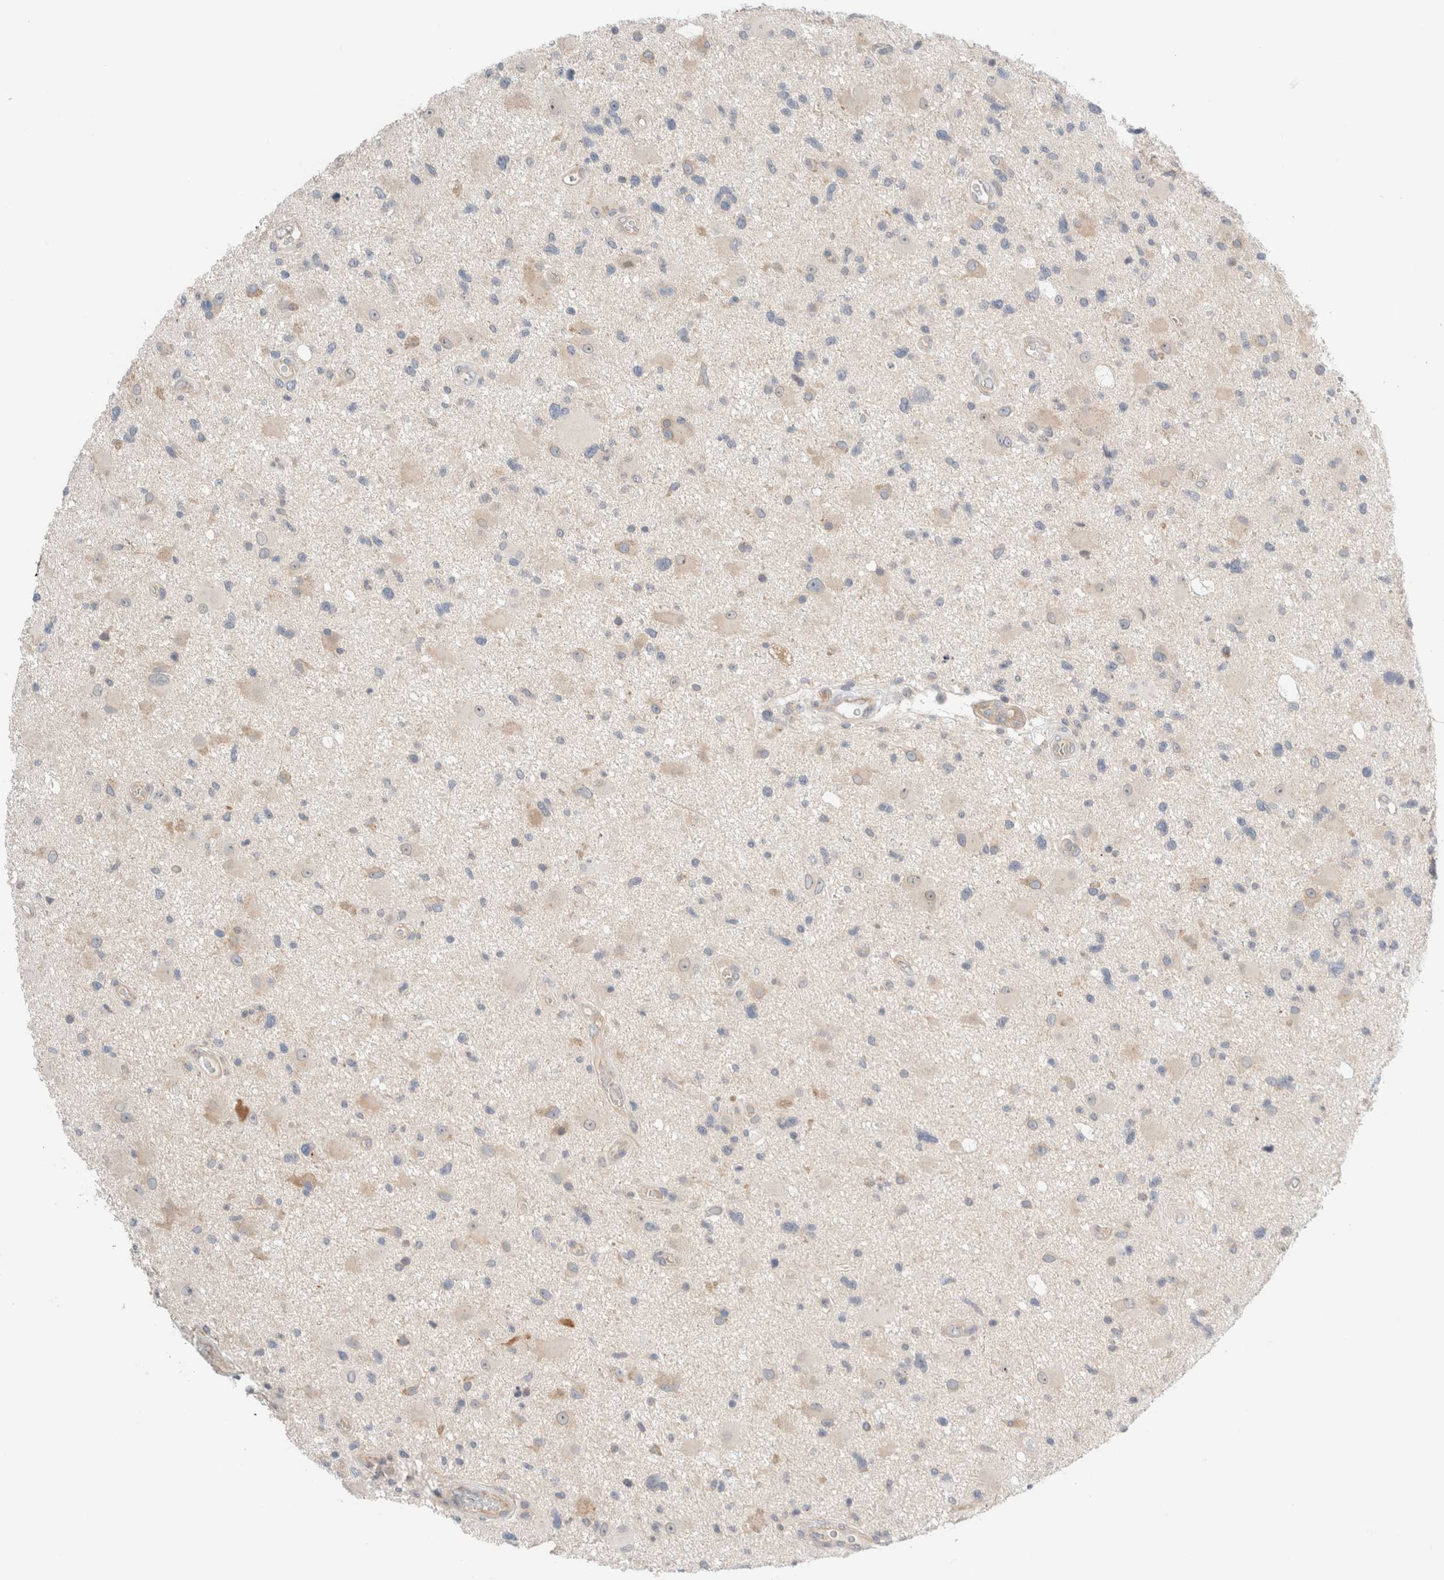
{"staining": {"intensity": "moderate", "quantity": "<25%", "location": "cytoplasmic/membranous"}, "tissue": "glioma", "cell_type": "Tumor cells", "image_type": "cancer", "snomed": [{"axis": "morphology", "description": "Glioma, malignant, High grade"}, {"axis": "topography", "description": "Brain"}], "caption": "Human malignant glioma (high-grade) stained for a protein (brown) shows moderate cytoplasmic/membranous positive expression in approximately <25% of tumor cells.", "gene": "SDR16C5", "patient": {"sex": "male", "age": 33}}